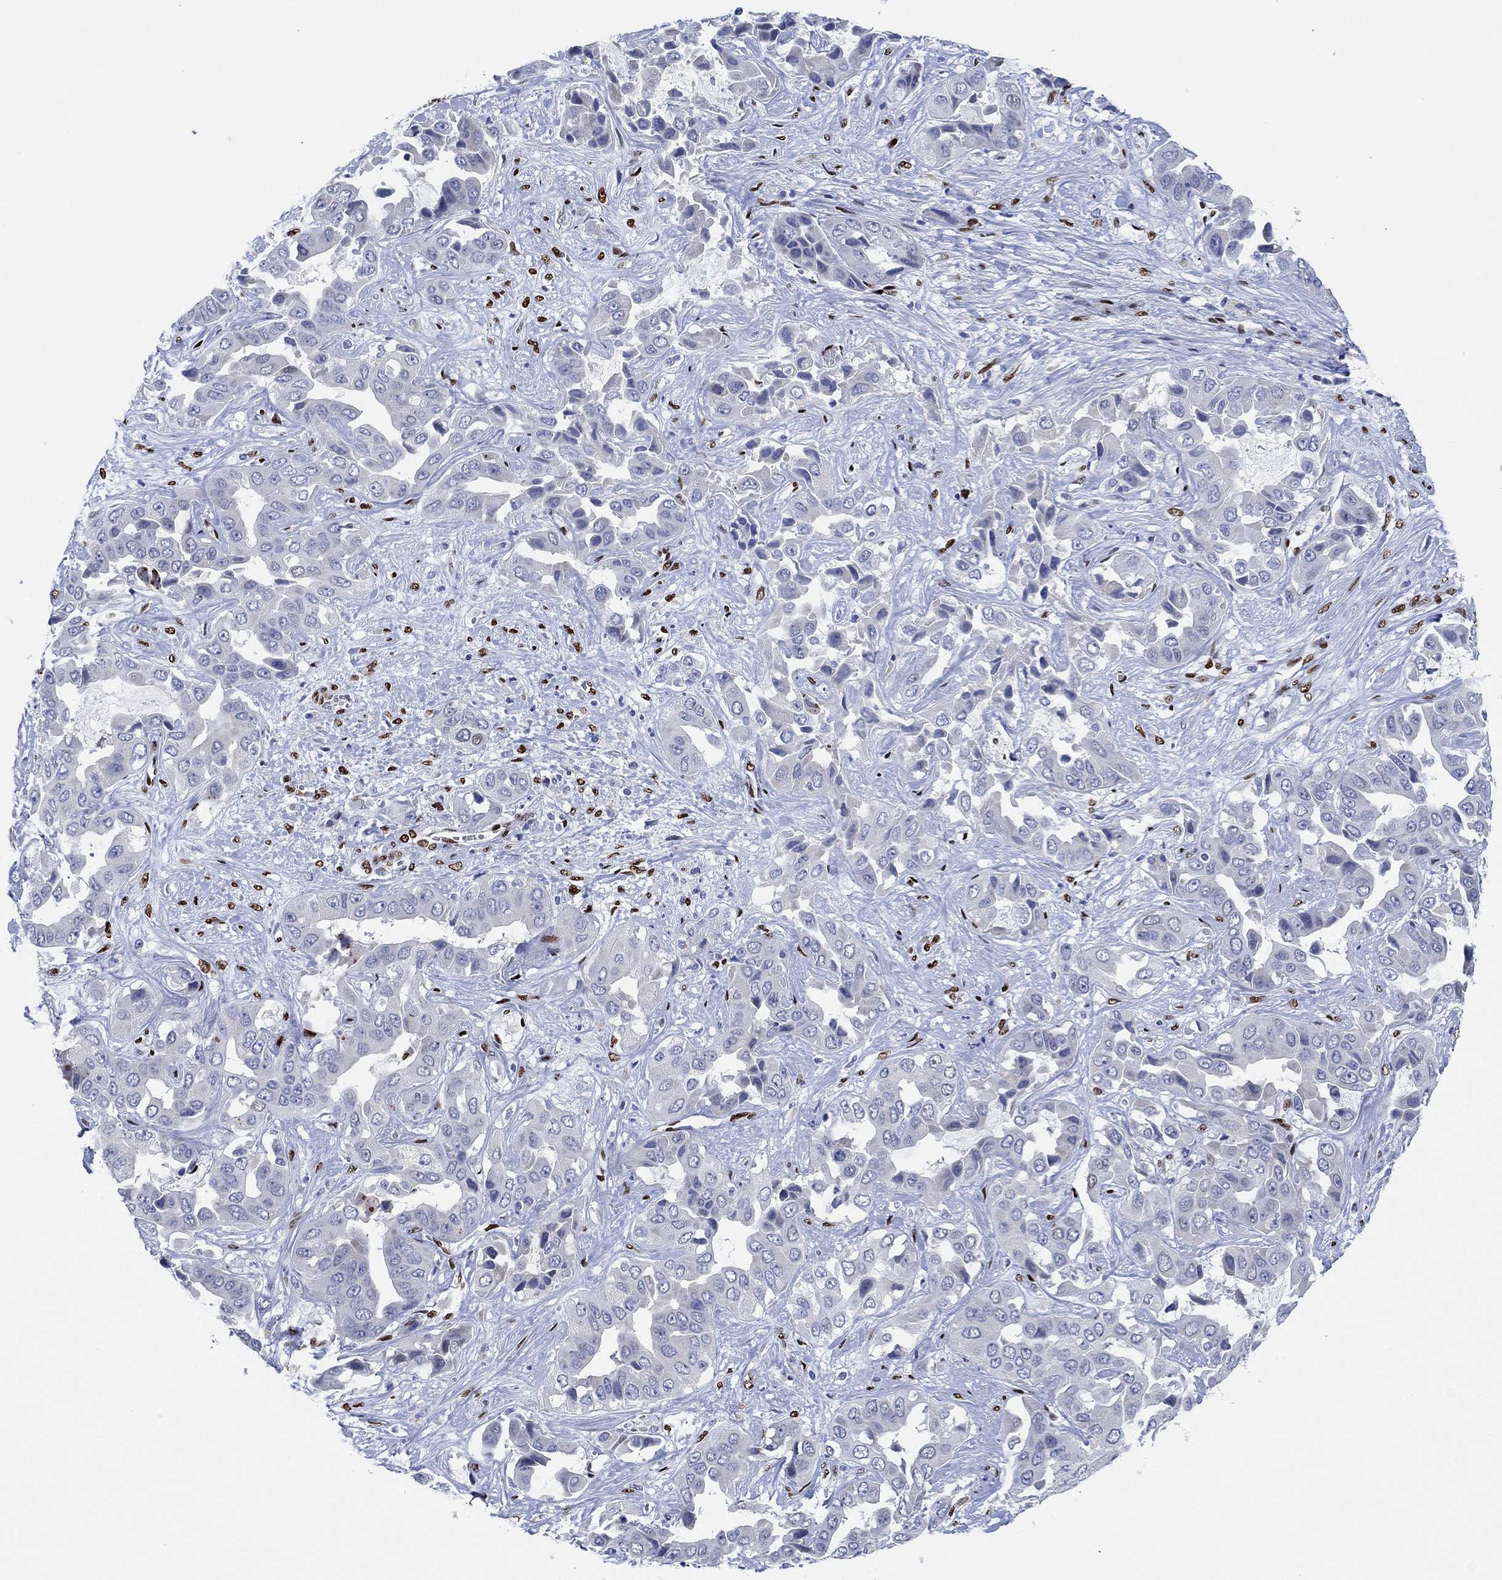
{"staining": {"intensity": "negative", "quantity": "none", "location": "none"}, "tissue": "liver cancer", "cell_type": "Tumor cells", "image_type": "cancer", "snomed": [{"axis": "morphology", "description": "Cholangiocarcinoma"}, {"axis": "topography", "description": "Liver"}], "caption": "High power microscopy photomicrograph of an immunohistochemistry (IHC) image of liver cancer, revealing no significant staining in tumor cells.", "gene": "ZEB1", "patient": {"sex": "female", "age": 52}}